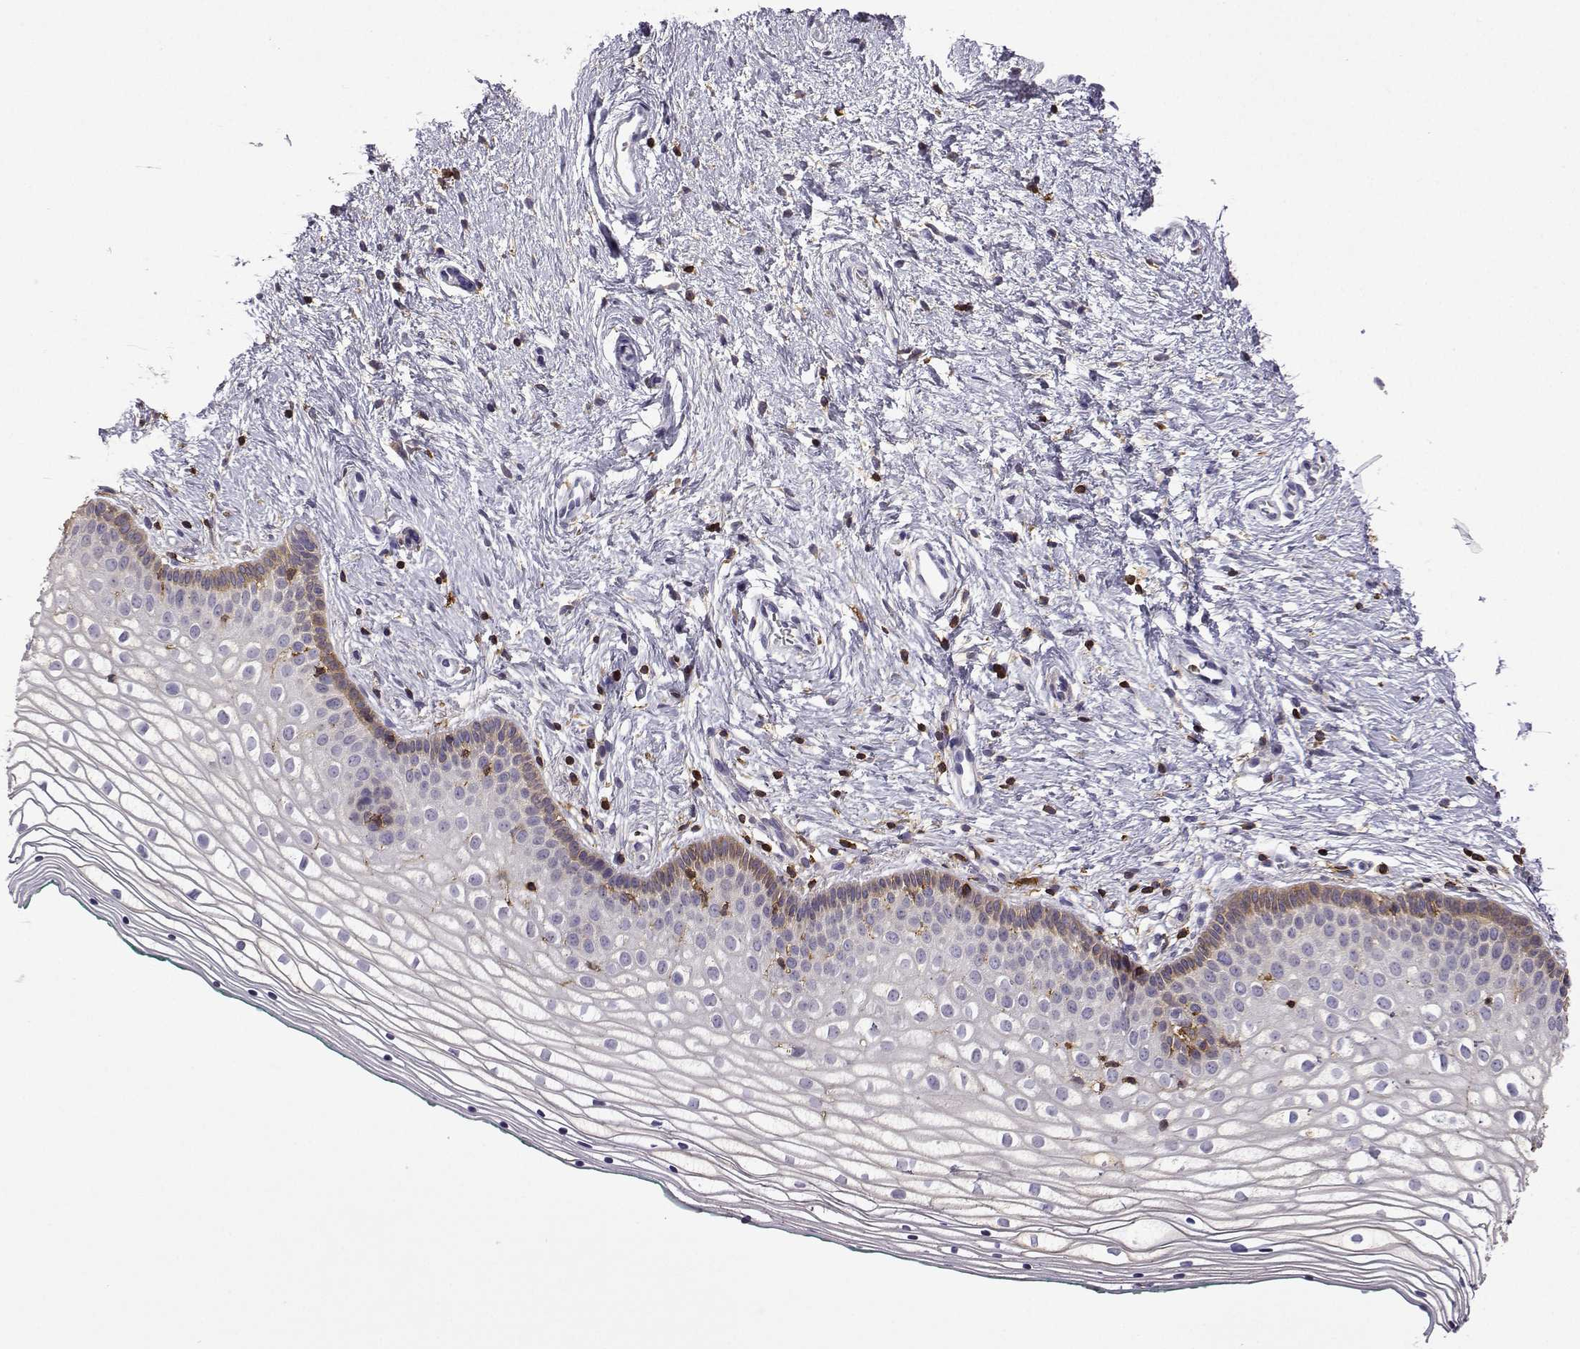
{"staining": {"intensity": "weak", "quantity": "25%-75%", "location": "cytoplasmic/membranous"}, "tissue": "vagina", "cell_type": "Squamous epithelial cells", "image_type": "normal", "snomed": [{"axis": "morphology", "description": "Normal tissue, NOS"}, {"axis": "topography", "description": "Vagina"}], "caption": "Protein analysis of normal vagina displays weak cytoplasmic/membranous expression in approximately 25%-75% of squamous epithelial cells.", "gene": "DOCK10", "patient": {"sex": "female", "age": 36}}